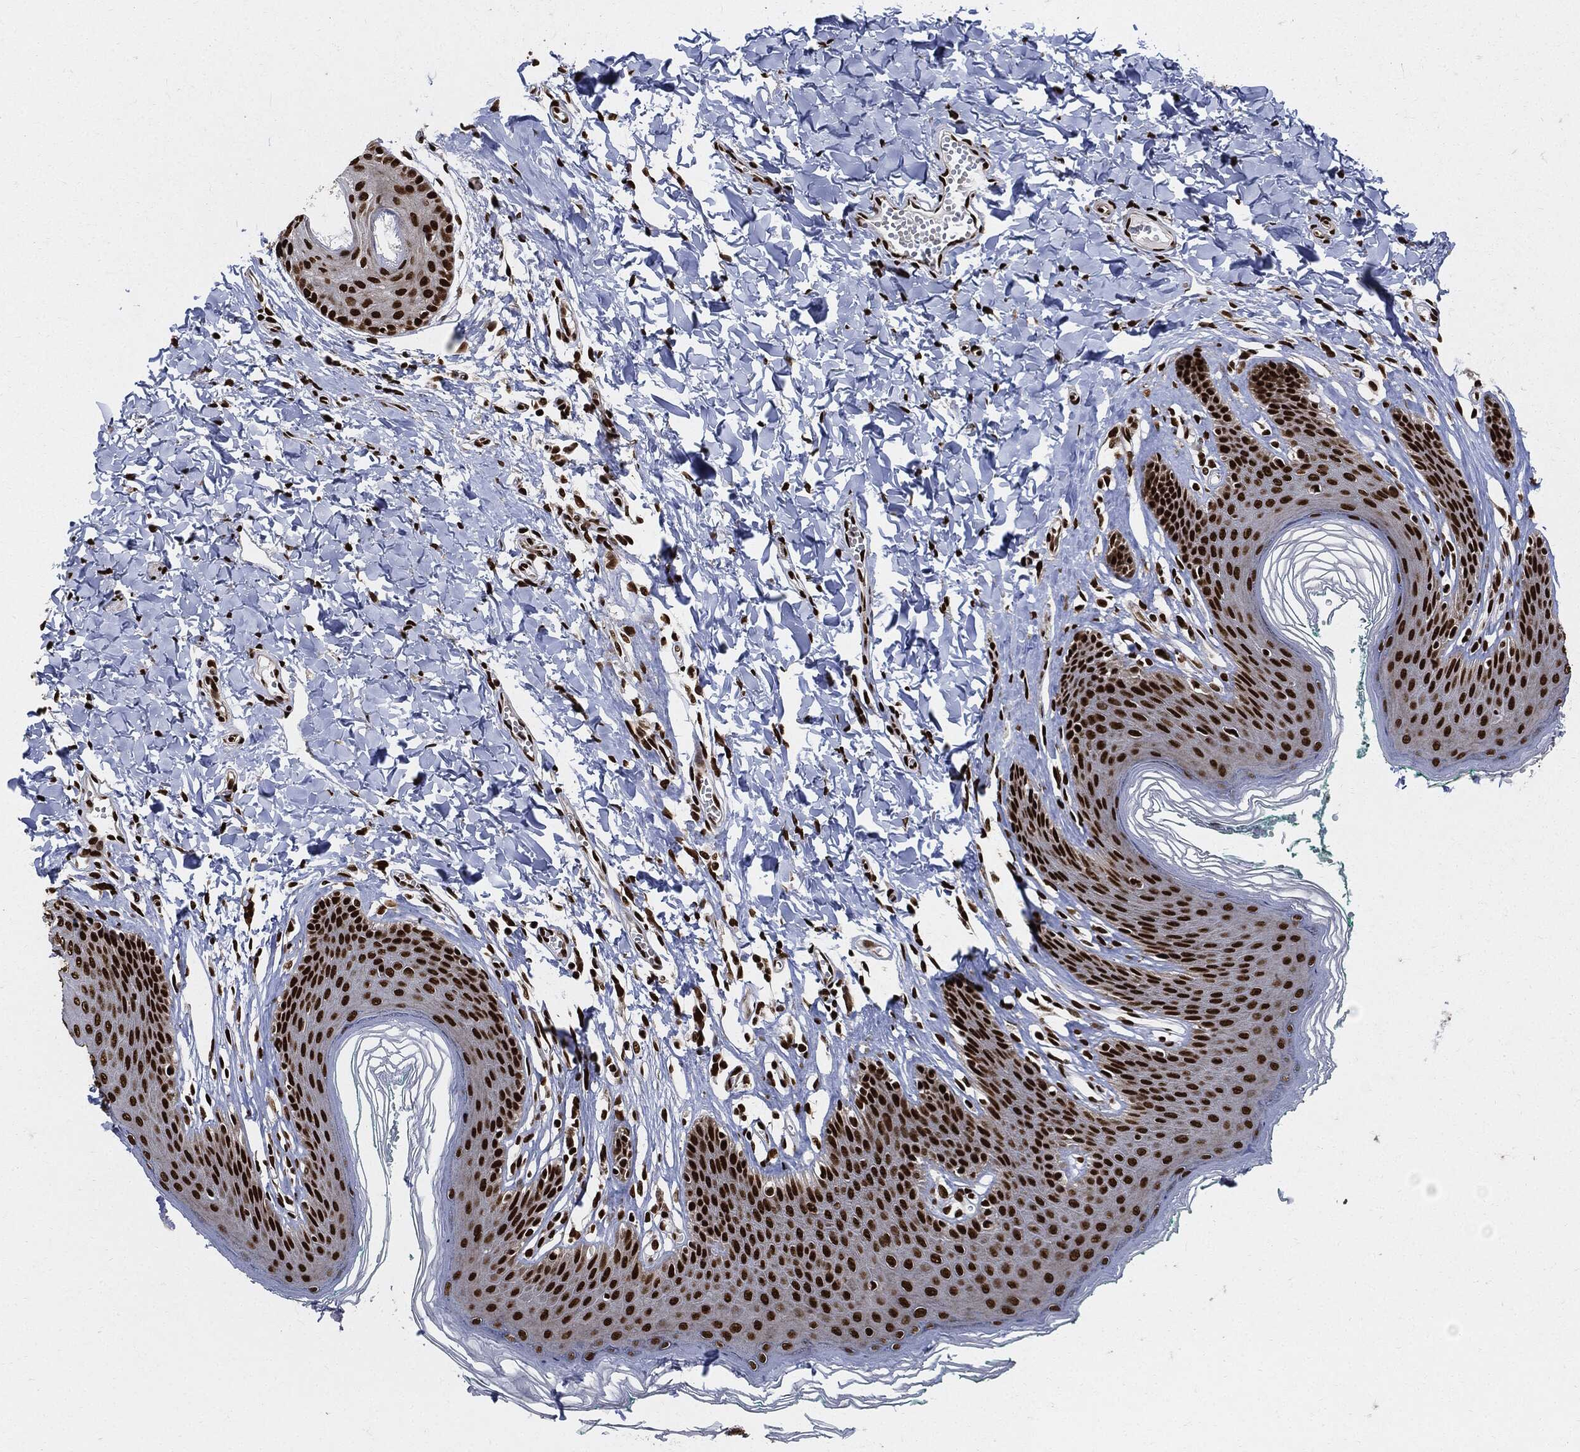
{"staining": {"intensity": "strong", "quantity": ">75%", "location": "nuclear"}, "tissue": "skin", "cell_type": "Epidermal cells", "image_type": "normal", "snomed": [{"axis": "morphology", "description": "Normal tissue, NOS"}, {"axis": "topography", "description": "Vulva"}], "caption": "Protein expression analysis of unremarkable human skin reveals strong nuclear positivity in approximately >75% of epidermal cells. The protein of interest is shown in brown color, while the nuclei are stained blue.", "gene": "RECQL", "patient": {"sex": "female", "age": 66}}